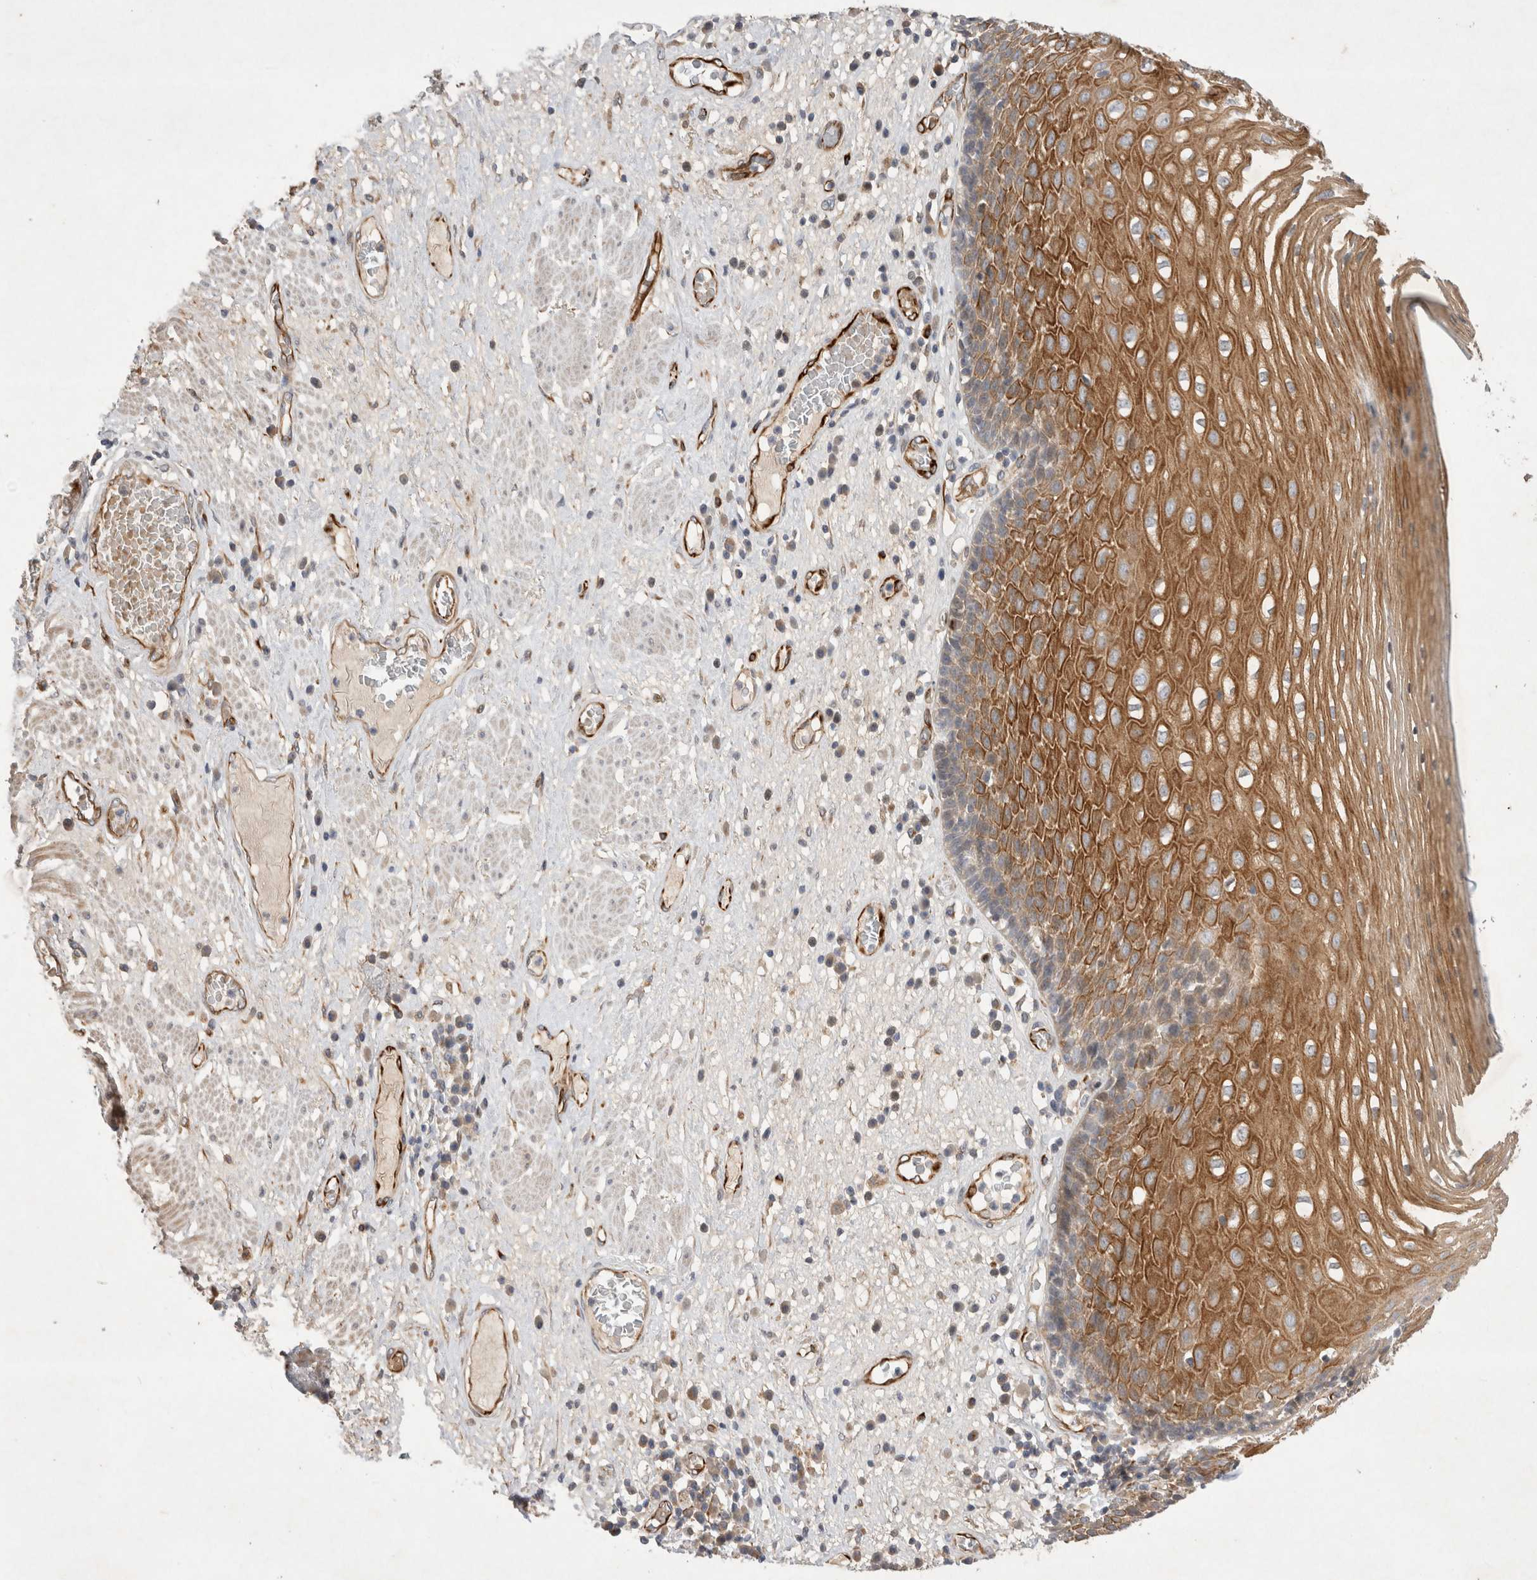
{"staining": {"intensity": "moderate", "quantity": "25%-75%", "location": "cytoplasmic/membranous"}, "tissue": "esophagus", "cell_type": "Squamous epithelial cells", "image_type": "normal", "snomed": [{"axis": "morphology", "description": "Normal tissue, NOS"}, {"axis": "morphology", "description": "Adenocarcinoma, NOS"}, {"axis": "topography", "description": "Esophagus"}], "caption": "Esophagus stained with DAB IHC shows medium levels of moderate cytoplasmic/membranous staining in about 25%-75% of squamous epithelial cells.", "gene": "NMU", "patient": {"sex": "male", "age": 62}}